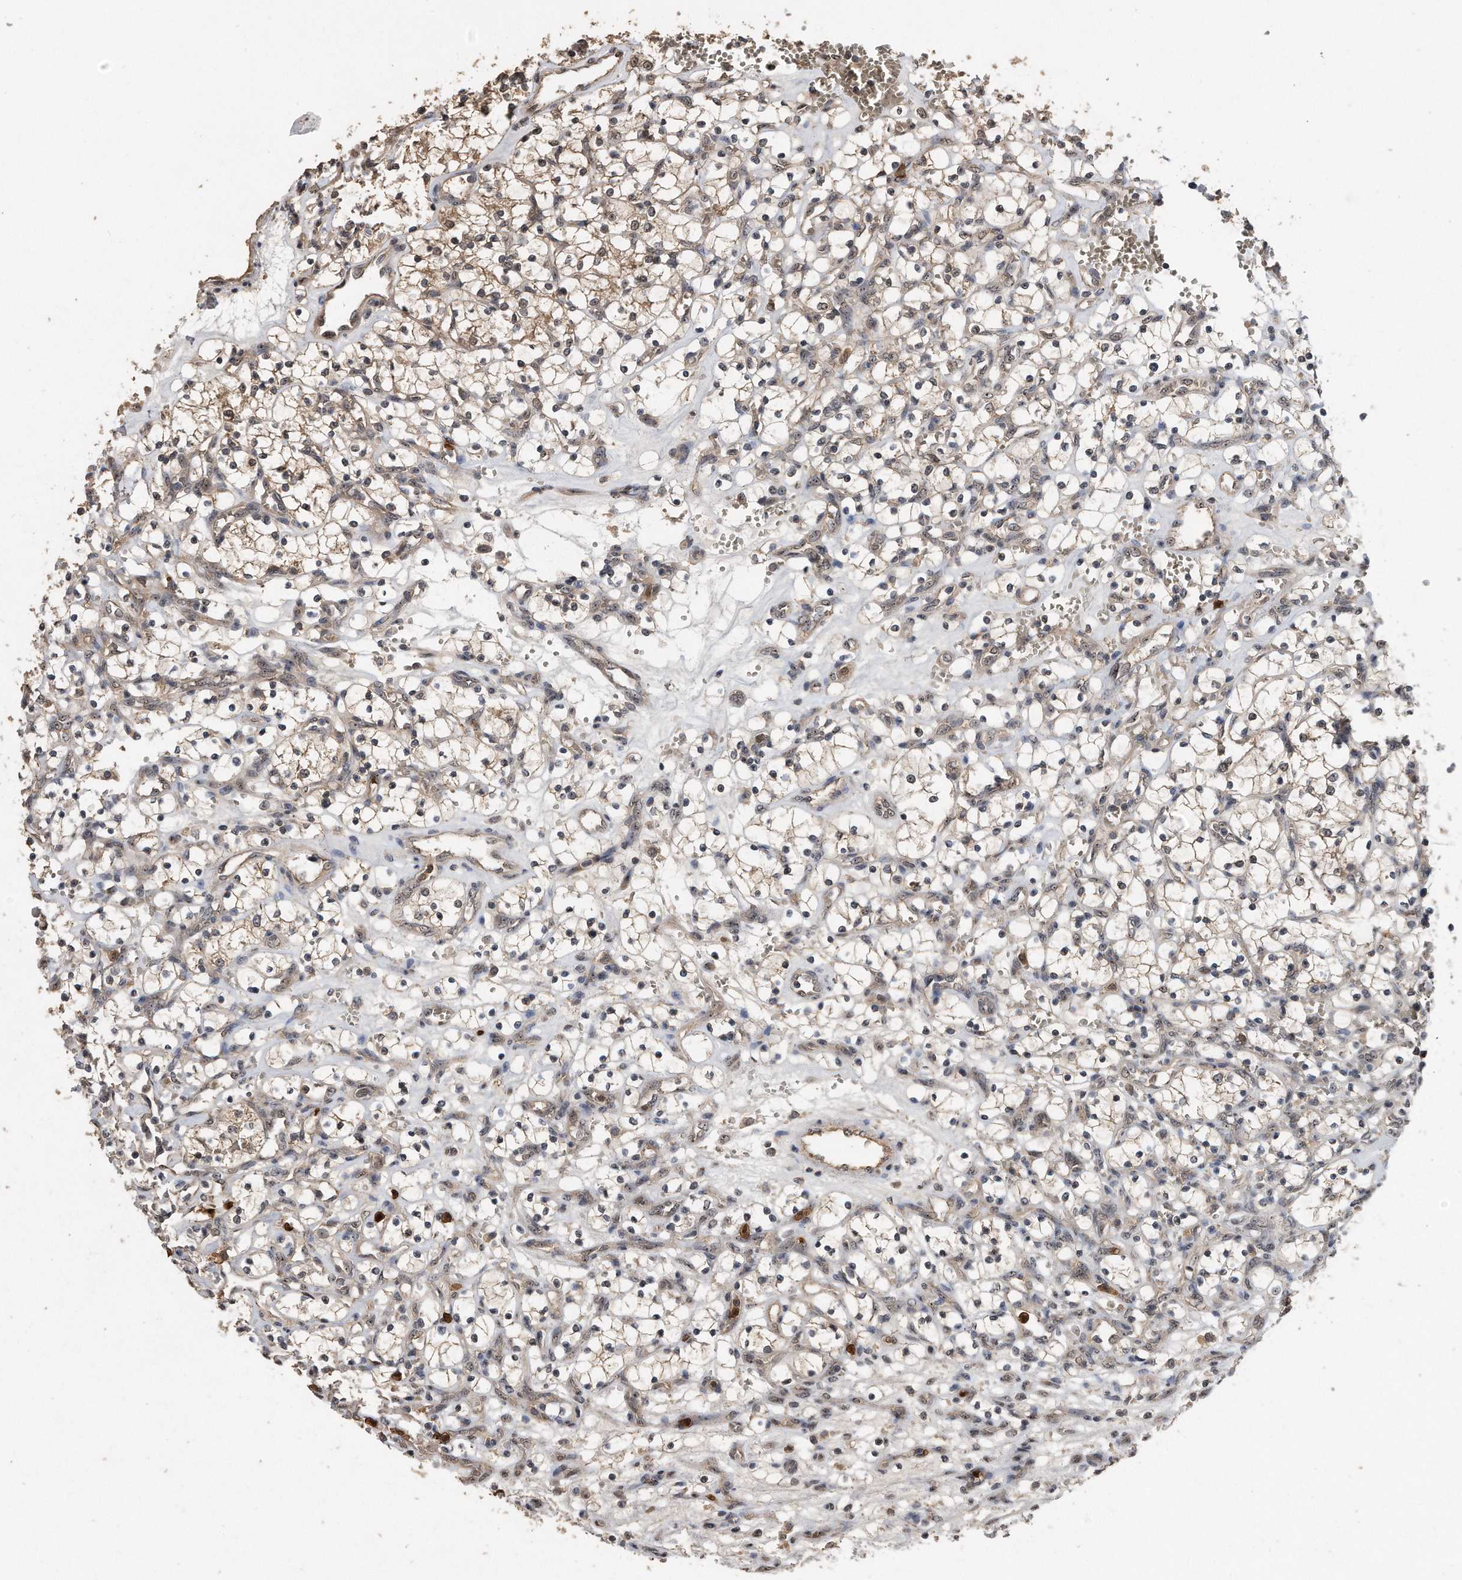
{"staining": {"intensity": "weak", "quantity": ">75%", "location": "cytoplasmic/membranous,nuclear"}, "tissue": "renal cancer", "cell_type": "Tumor cells", "image_type": "cancer", "snomed": [{"axis": "morphology", "description": "Adenocarcinoma, NOS"}, {"axis": "topography", "description": "Kidney"}], "caption": "IHC image of neoplastic tissue: human renal cancer stained using immunohistochemistry demonstrates low levels of weak protein expression localized specifically in the cytoplasmic/membranous and nuclear of tumor cells, appearing as a cytoplasmic/membranous and nuclear brown color.", "gene": "PELO", "patient": {"sex": "female", "age": 69}}